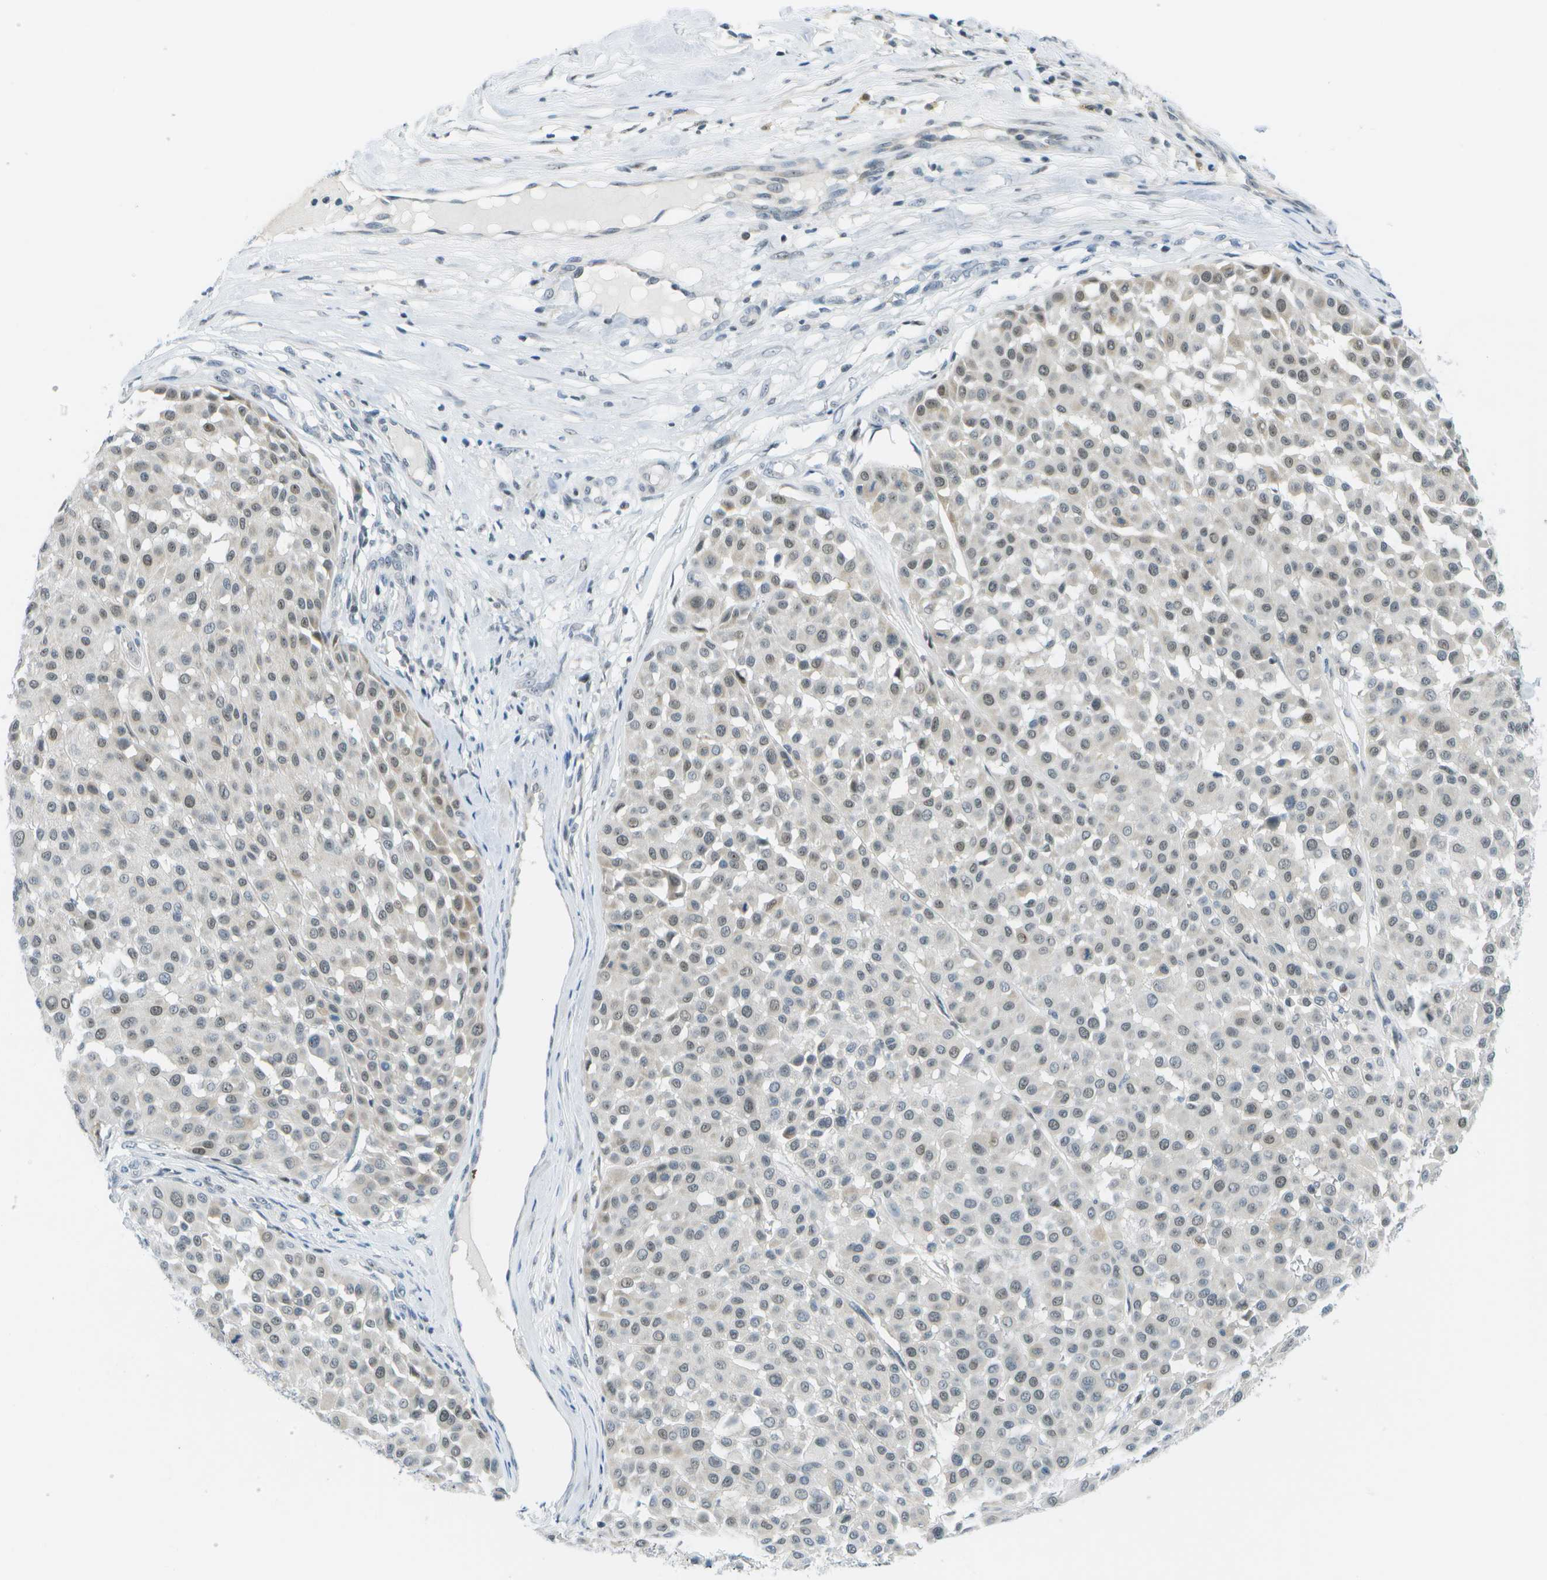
{"staining": {"intensity": "weak", "quantity": "25%-75%", "location": "nuclear"}, "tissue": "melanoma", "cell_type": "Tumor cells", "image_type": "cancer", "snomed": [{"axis": "morphology", "description": "Malignant melanoma, Metastatic site"}, {"axis": "topography", "description": "Soft tissue"}], "caption": "The image shows immunohistochemical staining of malignant melanoma (metastatic site). There is weak nuclear expression is identified in approximately 25%-75% of tumor cells.", "gene": "PITHD1", "patient": {"sex": "male", "age": 41}}